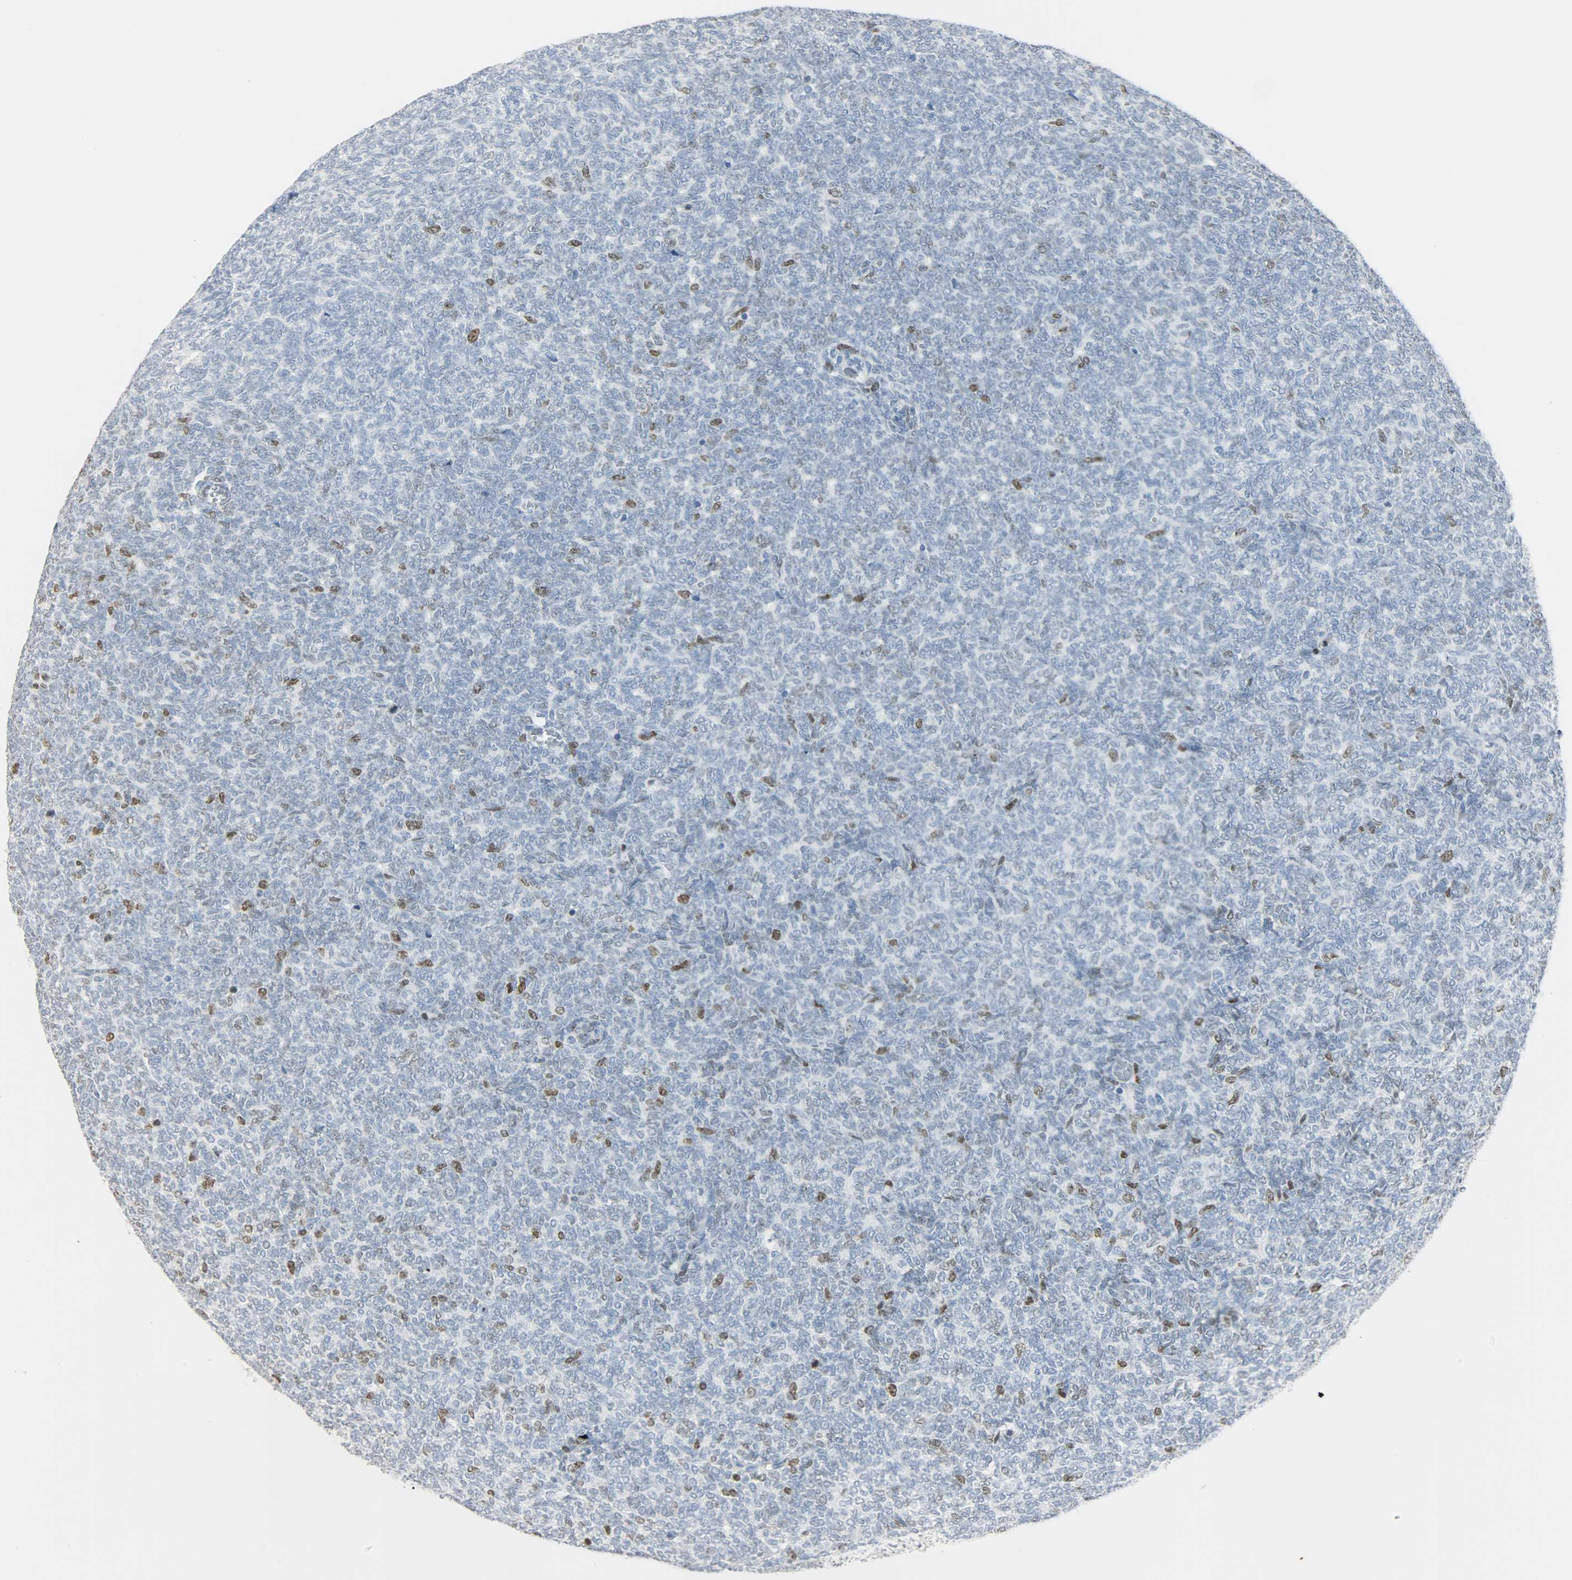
{"staining": {"intensity": "moderate", "quantity": "<25%", "location": "nuclear"}, "tissue": "renal cancer", "cell_type": "Tumor cells", "image_type": "cancer", "snomed": [{"axis": "morphology", "description": "Neoplasm, malignant, NOS"}, {"axis": "topography", "description": "Kidney"}], "caption": "A high-resolution image shows IHC staining of renal neoplasm (malignant), which displays moderate nuclear positivity in about <25% of tumor cells.", "gene": "HELLS", "patient": {"sex": "male", "age": 28}}